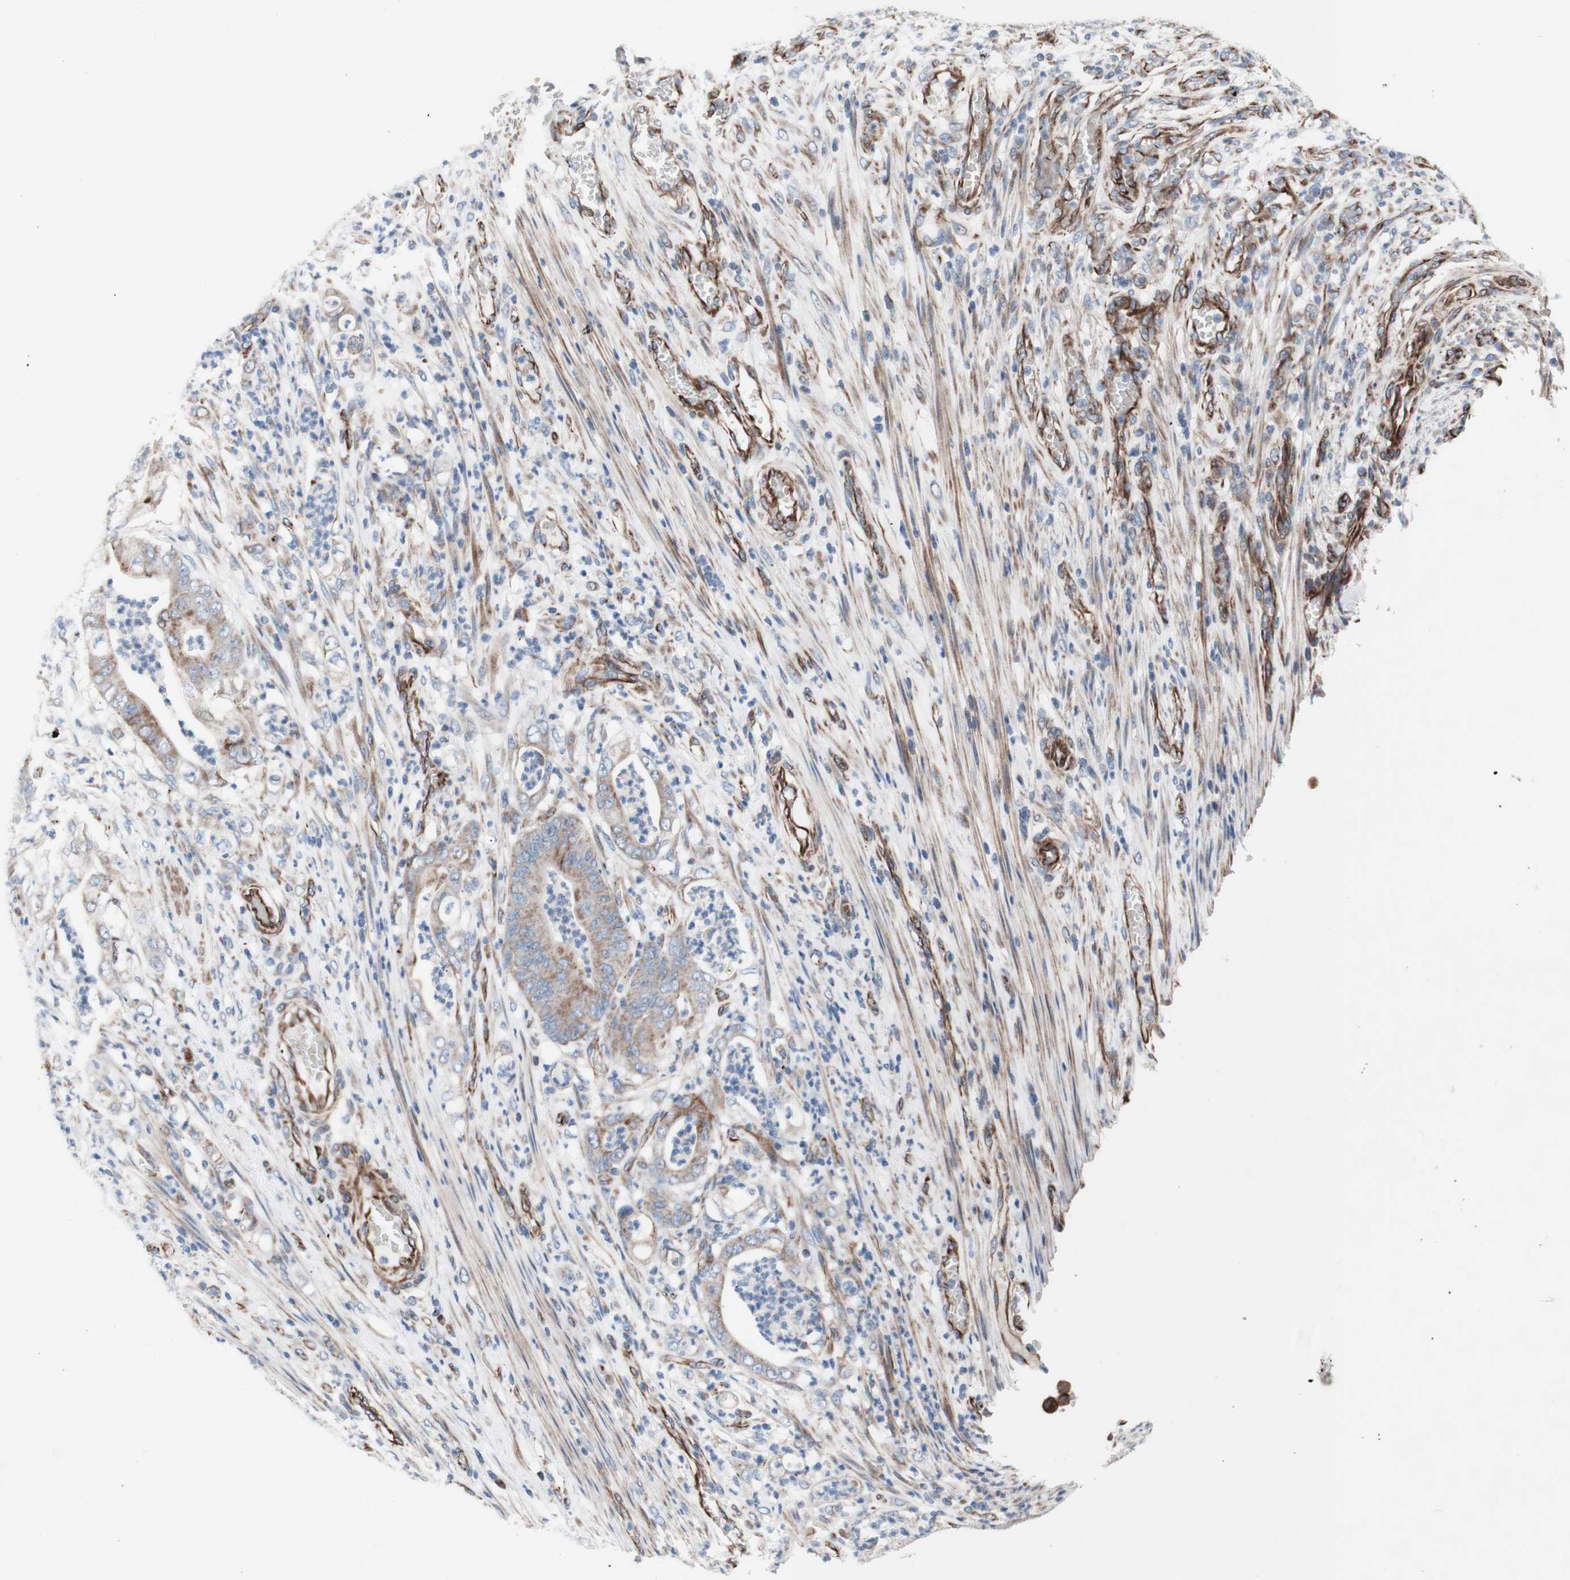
{"staining": {"intensity": "moderate", "quantity": "25%-75%", "location": "cytoplasmic/membranous"}, "tissue": "stomach cancer", "cell_type": "Tumor cells", "image_type": "cancer", "snomed": [{"axis": "morphology", "description": "Adenocarcinoma, NOS"}, {"axis": "topography", "description": "Stomach"}], "caption": "Protein expression analysis of human stomach adenocarcinoma reveals moderate cytoplasmic/membranous positivity in about 25%-75% of tumor cells. The protein of interest is stained brown, and the nuclei are stained in blue (DAB (3,3'-diaminobenzidine) IHC with brightfield microscopy, high magnification).", "gene": "AGPAT5", "patient": {"sex": "female", "age": 73}}